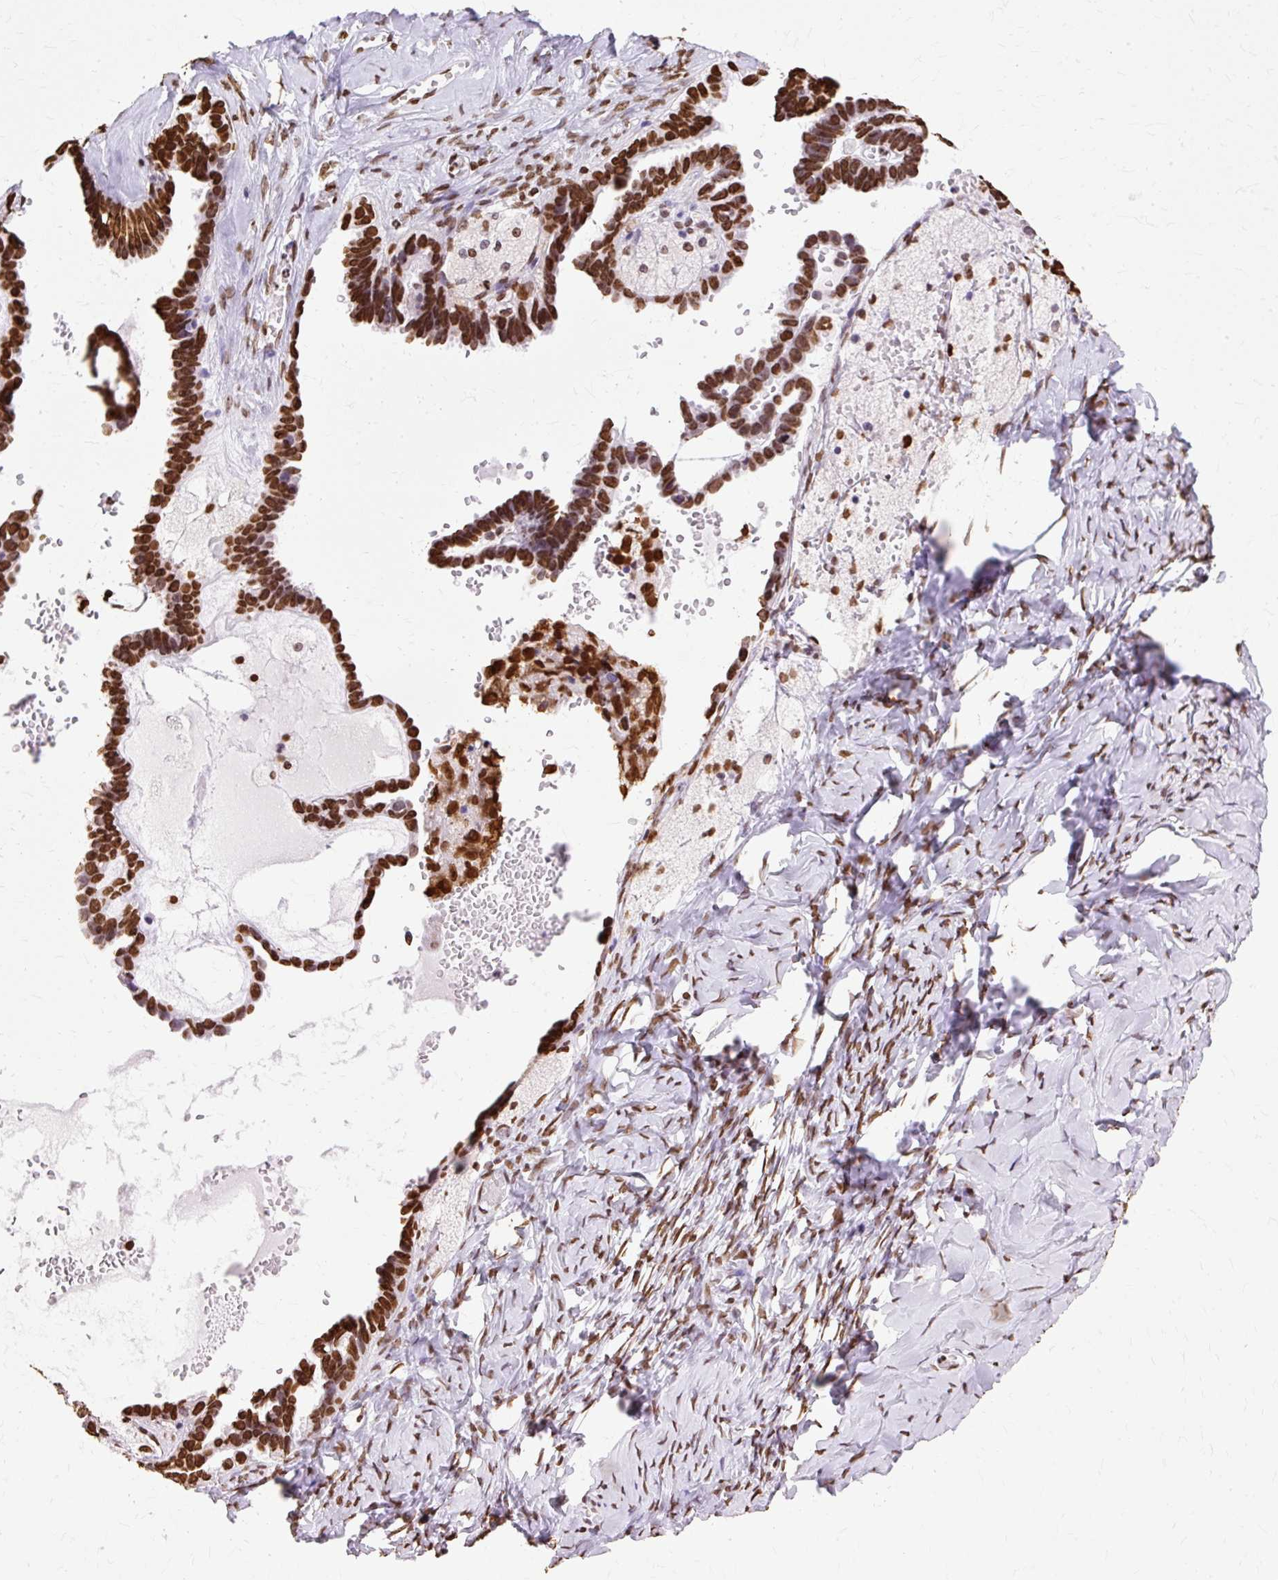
{"staining": {"intensity": "strong", "quantity": ">75%", "location": "nuclear"}, "tissue": "ovarian cancer", "cell_type": "Tumor cells", "image_type": "cancer", "snomed": [{"axis": "morphology", "description": "Cystadenocarcinoma, serous, NOS"}, {"axis": "topography", "description": "Ovary"}], "caption": "Ovarian cancer tissue exhibits strong nuclear expression in approximately >75% of tumor cells, visualized by immunohistochemistry.", "gene": "TMEM184C", "patient": {"sex": "female", "age": 69}}